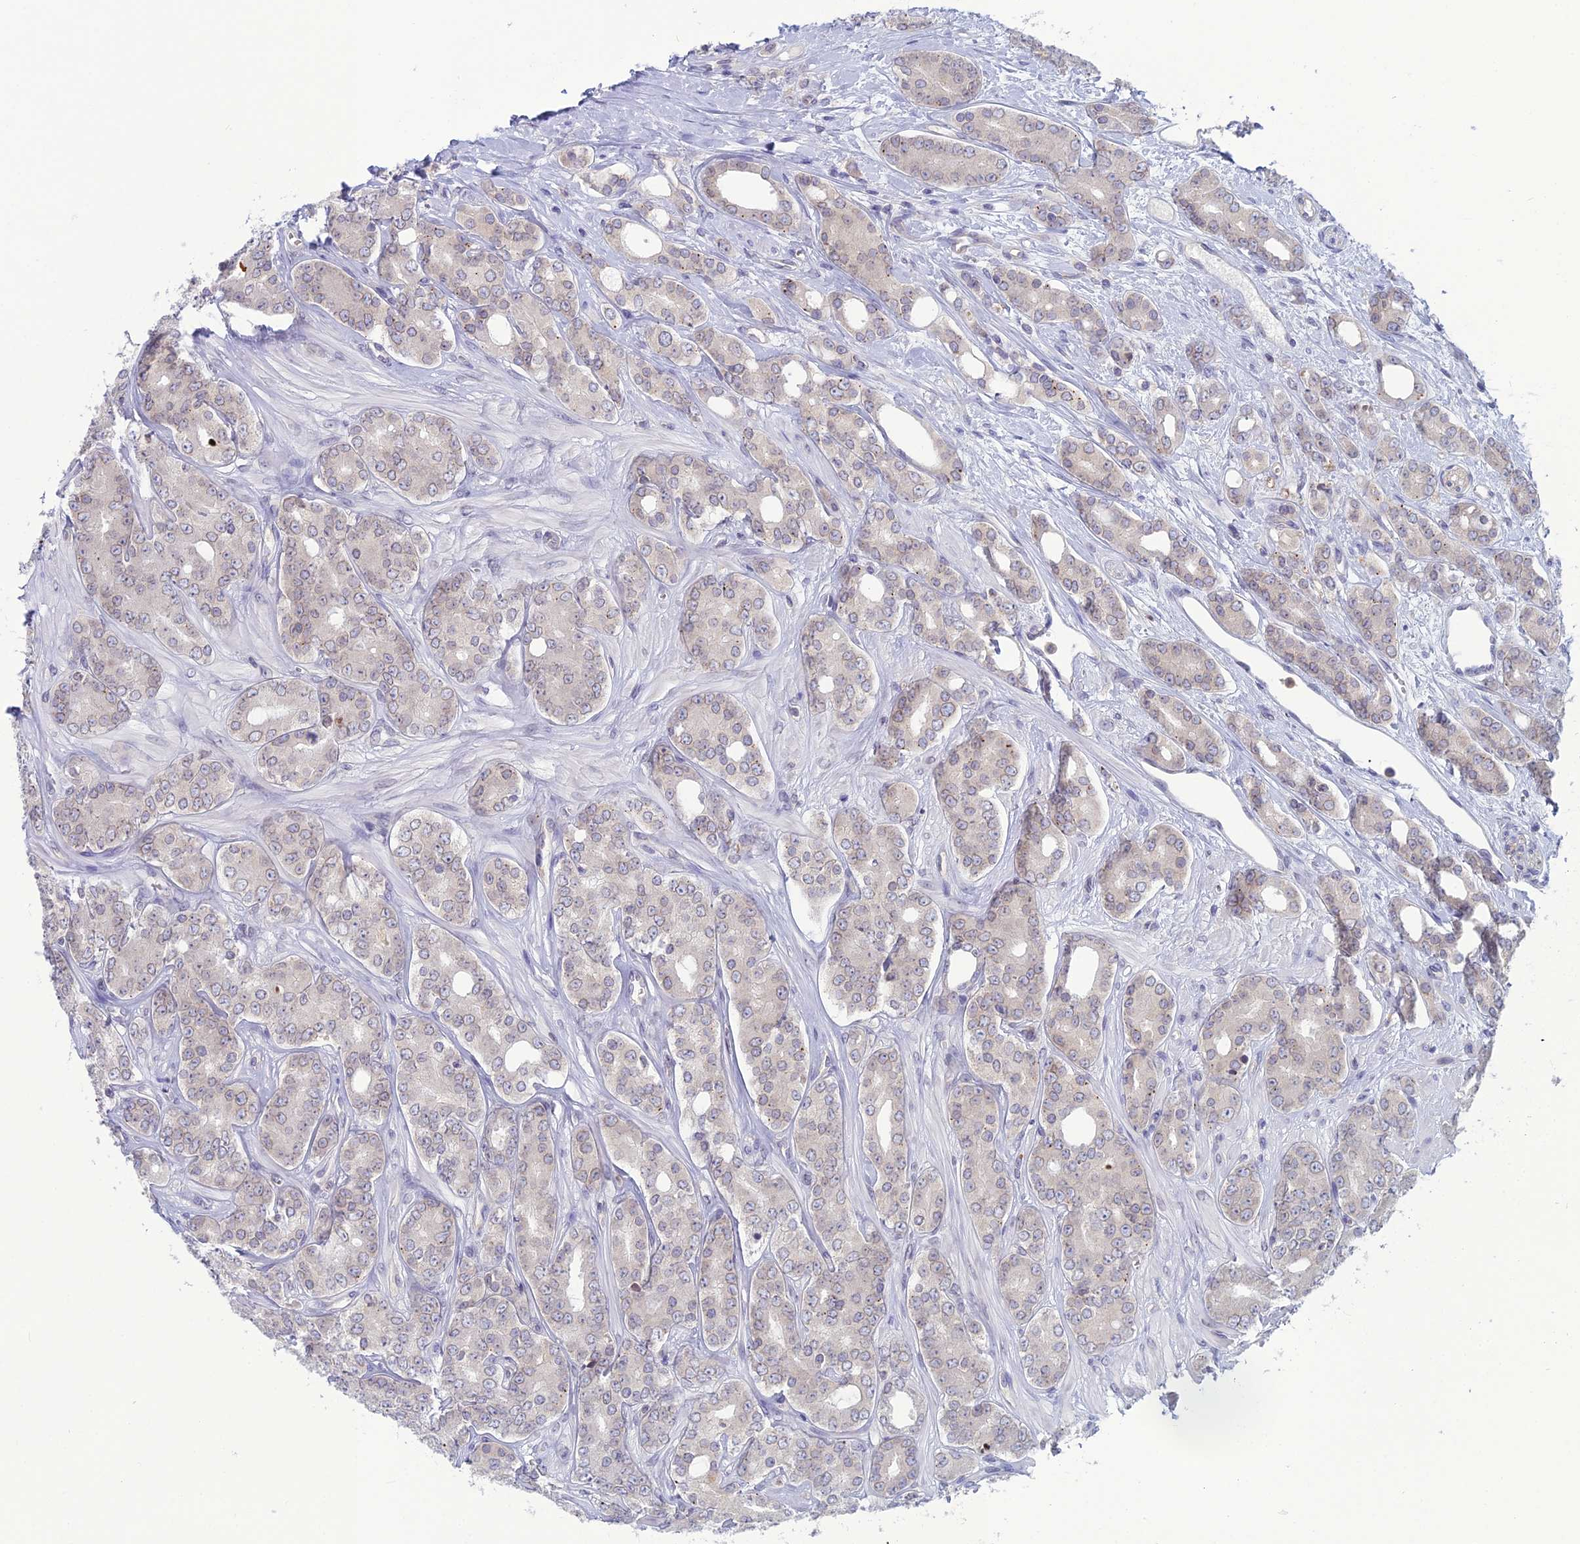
{"staining": {"intensity": "negative", "quantity": "none", "location": "none"}, "tissue": "prostate cancer", "cell_type": "Tumor cells", "image_type": "cancer", "snomed": [{"axis": "morphology", "description": "Adenocarcinoma, High grade"}, {"axis": "topography", "description": "Prostate"}], "caption": "This is an IHC image of human prostate cancer (high-grade adenocarcinoma). There is no positivity in tumor cells.", "gene": "WDR46", "patient": {"sex": "male", "age": 62}}